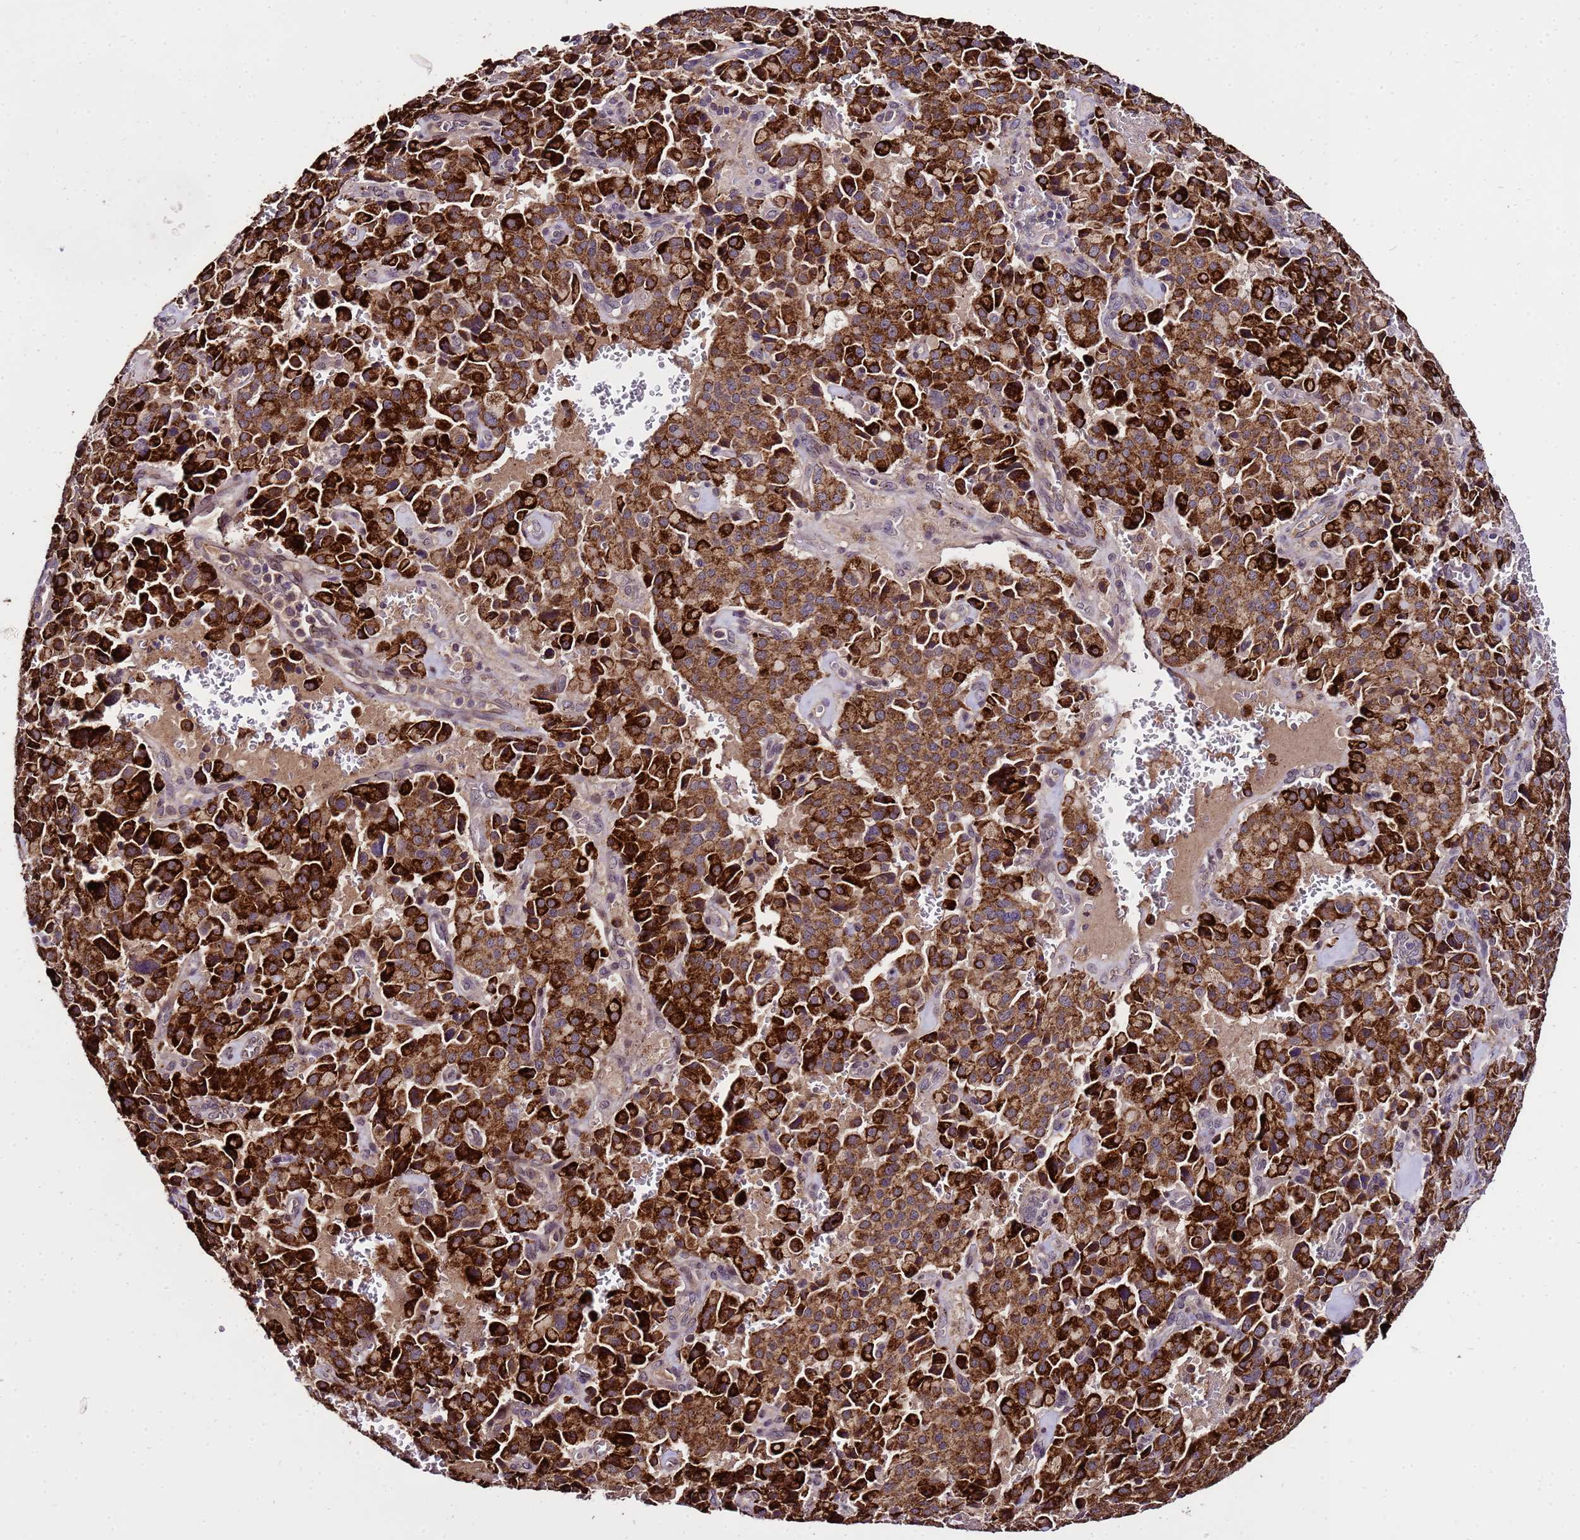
{"staining": {"intensity": "strong", "quantity": ">75%", "location": "cytoplasmic/membranous"}, "tissue": "pancreatic cancer", "cell_type": "Tumor cells", "image_type": "cancer", "snomed": [{"axis": "morphology", "description": "Adenocarcinoma, NOS"}, {"axis": "topography", "description": "Pancreas"}], "caption": "Immunohistochemistry (IHC) (DAB (3,3'-diaminobenzidine)) staining of human pancreatic cancer reveals strong cytoplasmic/membranous protein positivity in about >75% of tumor cells. Nuclei are stained in blue.", "gene": "ZNF329", "patient": {"sex": "male", "age": 65}}